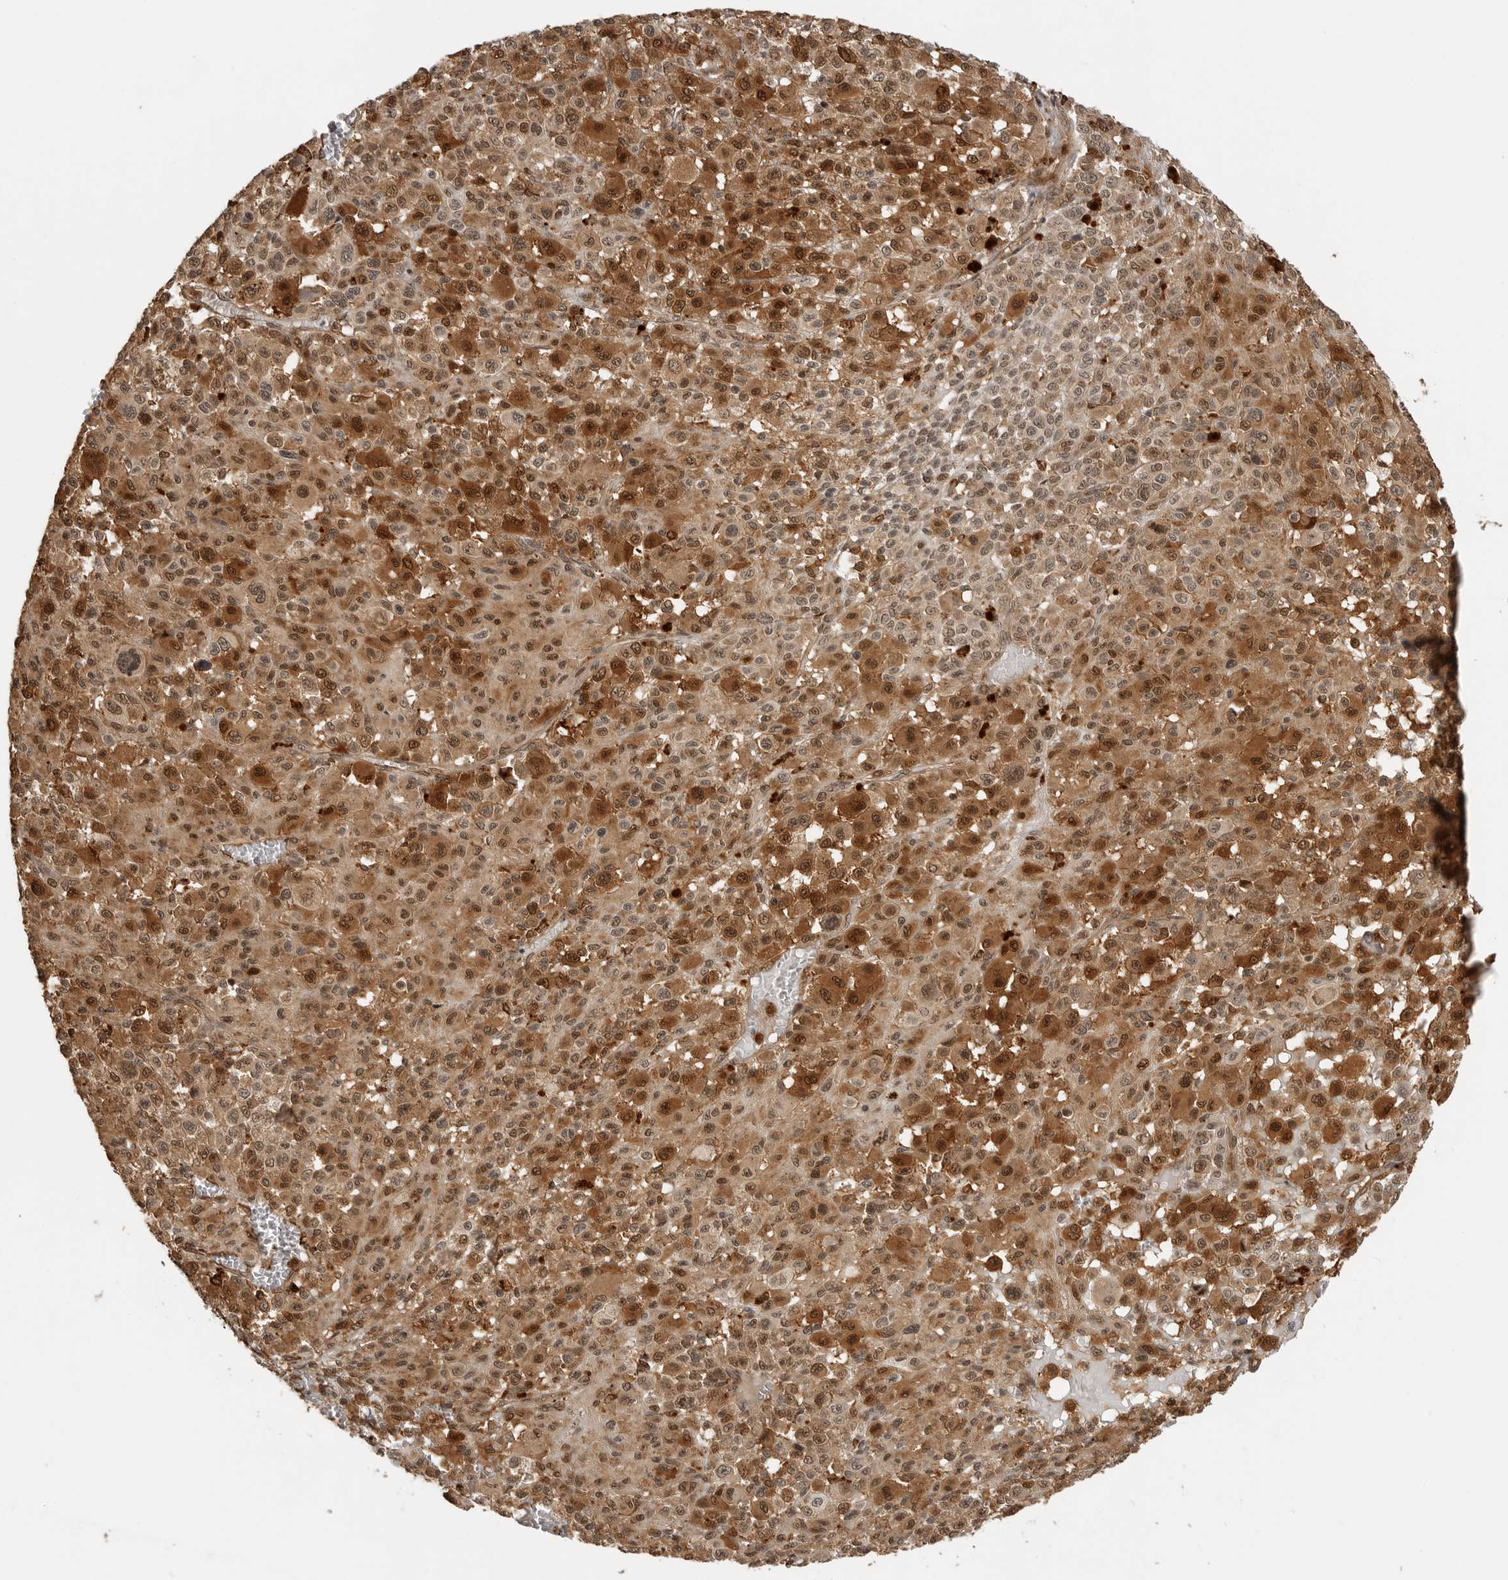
{"staining": {"intensity": "strong", "quantity": ">75%", "location": "cytoplasmic/membranous,nuclear"}, "tissue": "melanoma", "cell_type": "Tumor cells", "image_type": "cancer", "snomed": [{"axis": "morphology", "description": "Malignant melanoma, Metastatic site"}, {"axis": "topography", "description": "Skin"}], "caption": "DAB immunohistochemical staining of melanoma shows strong cytoplasmic/membranous and nuclear protein positivity in about >75% of tumor cells. (Stains: DAB (3,3'-diaminobenzidine) in brown, nuclei in blue, Microscopy: brightfield microscopy at high magnification).", "gene": "BMP2K", "patient": {"sex": "female", "age": 74}}